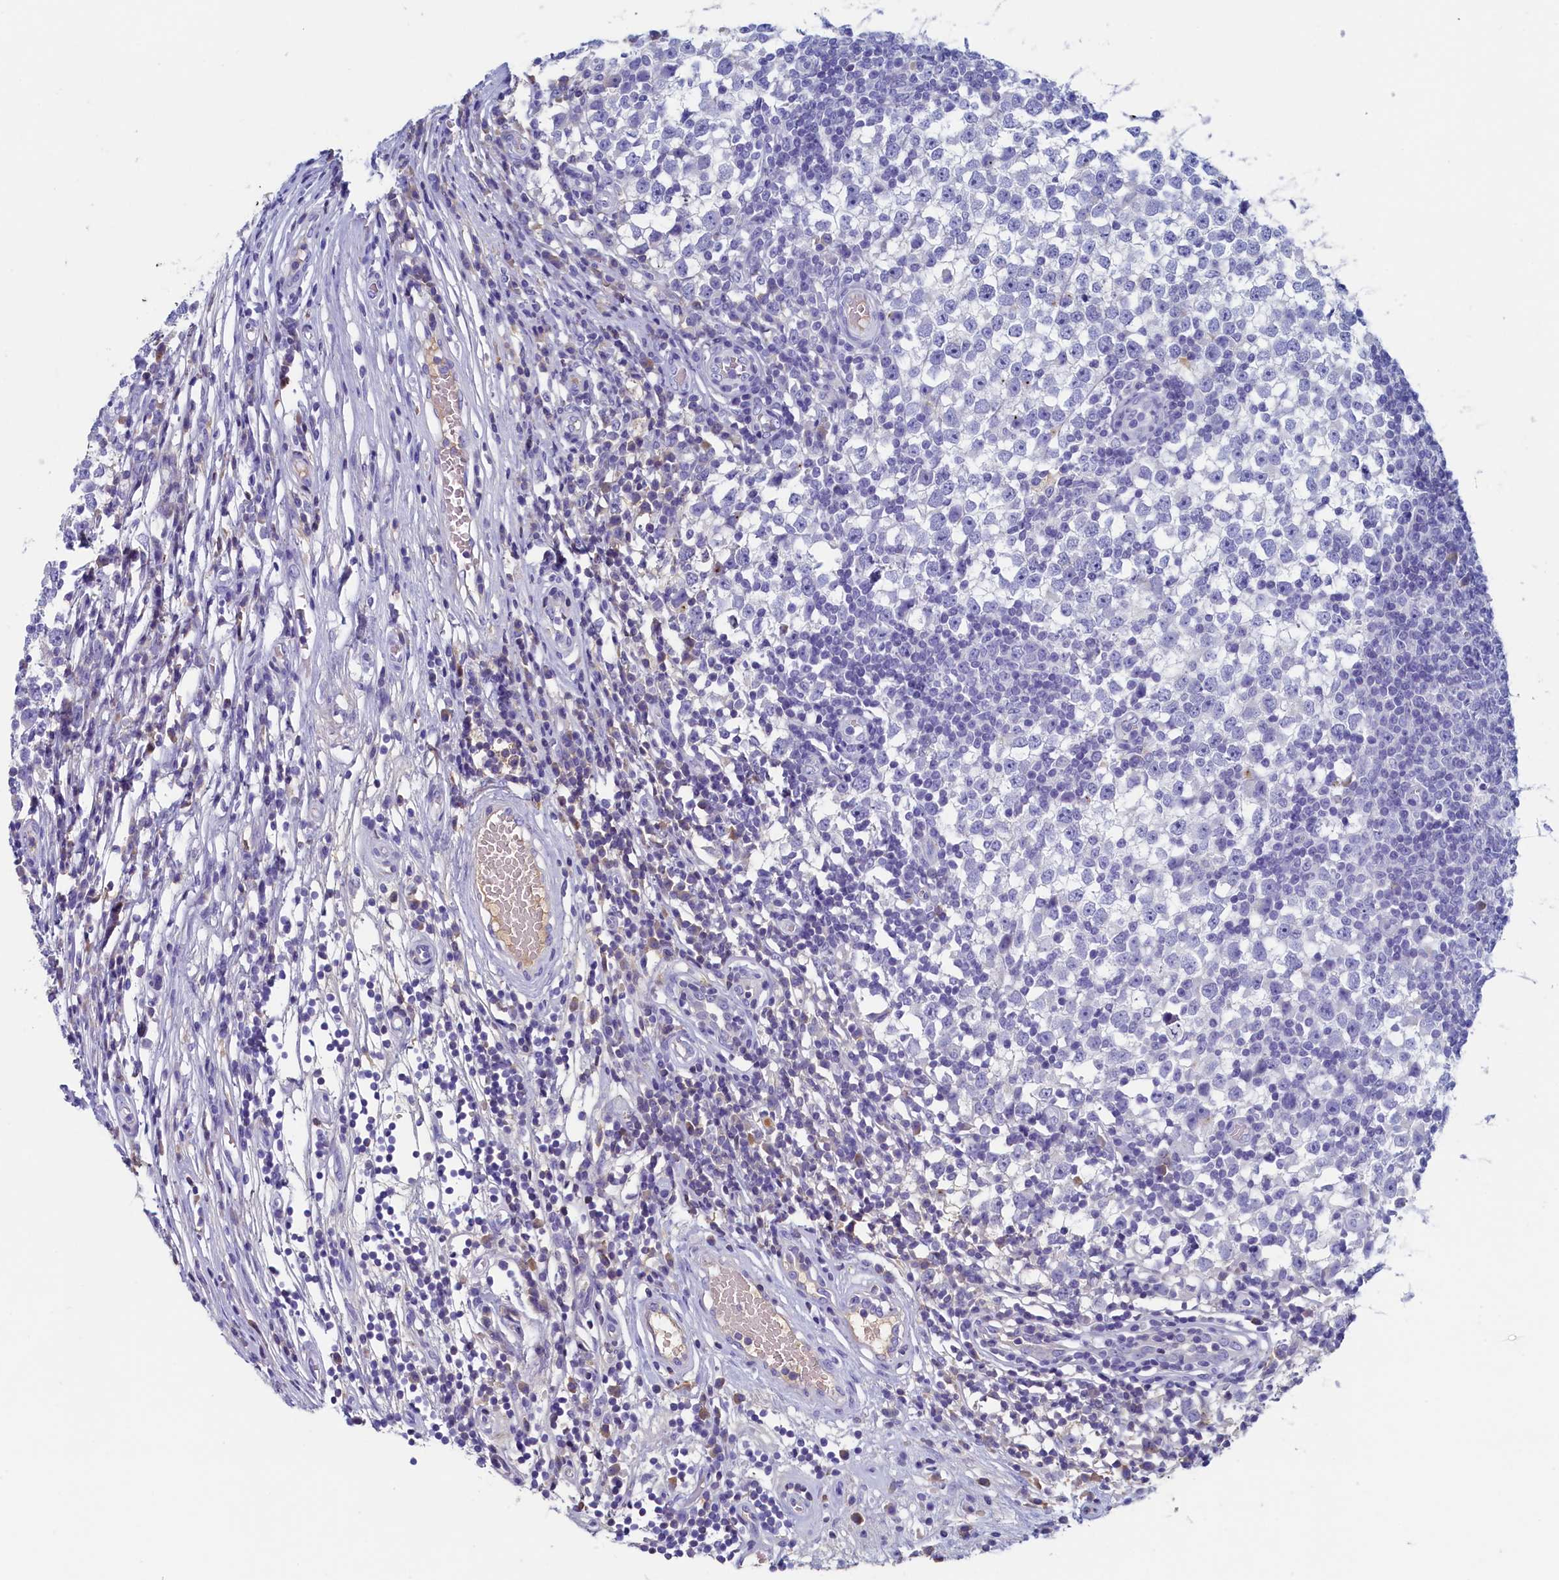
{"staining": {"intensity": "negative", "quantity": "none", "location": "none"}, "tissue": "testis cancer", "cell_type": "Tumor cells", "image_type": "cancer", "snomed": [{"axis": "morphology", "description": "Seminoma, NOS"}, {"axis": "topography", "description": "Testis"}], "caption": "Human testis cancer stained for a protein using immunohistochemistry (IHC) reveals no staining in tumor cells.", "gene": "GUCA1C", "patient": {"sex": "male", "age": 65}}